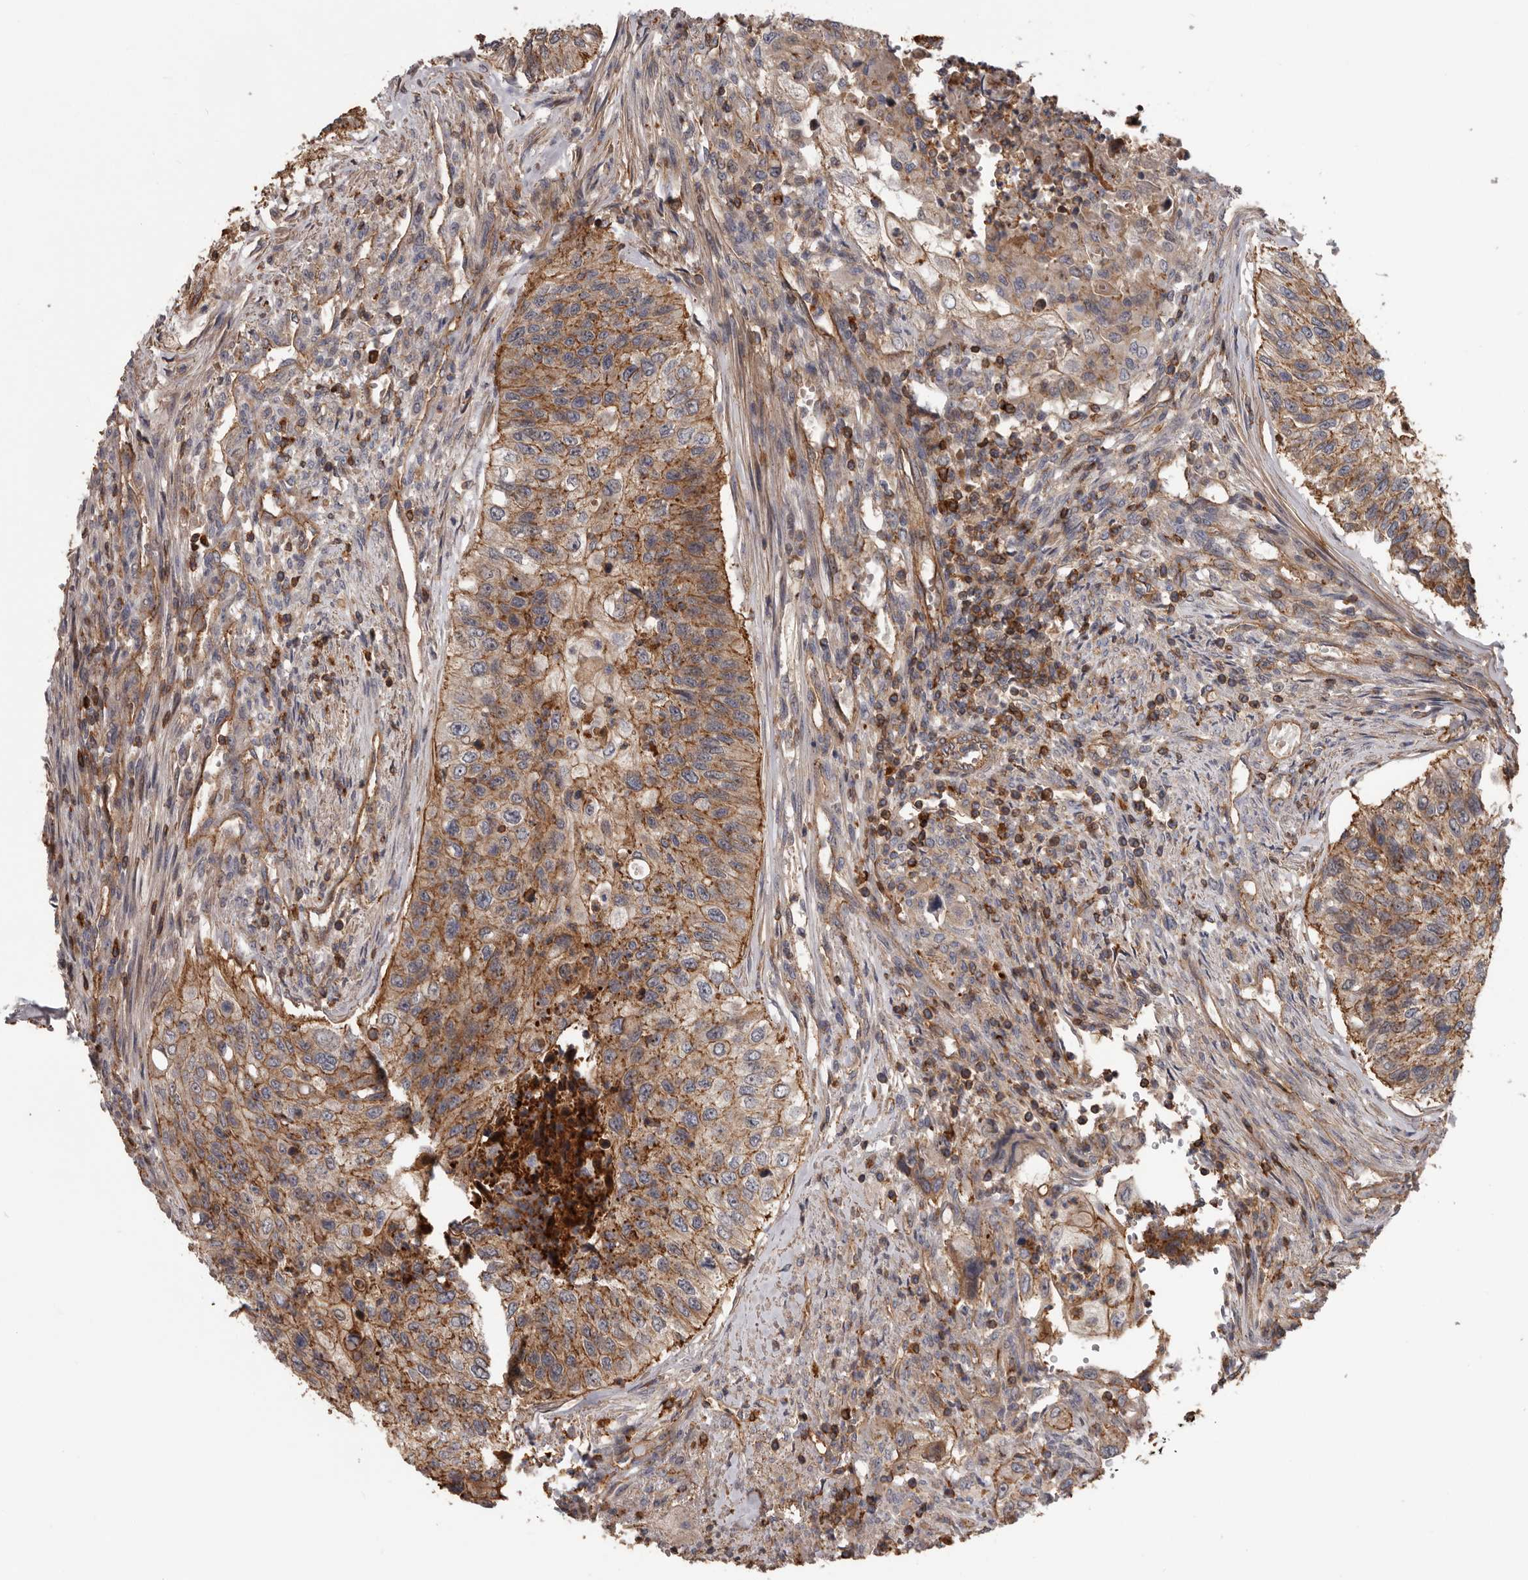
{"staining": {"intensity": "moderate", "quantity": ">75%", "location": "cytoplasmic/membranous"}, "tissue": "urothelial cancer", "cell_type": "Tumor cells", "image_type": "cancer", "snomed": [{"axis": "morphology", "description": "Urothelial carcinoma, High grade"}, {"axis": "topography", "description": "Urinary bladder"}], "caption": "A brown stain labels moderate cytoplasmic/membranous expression of a protein in human high-grade urothelial carcinoma tumor cells.", "gene": "PNRC2", "patient": {"sex": "female", "age": 60}}